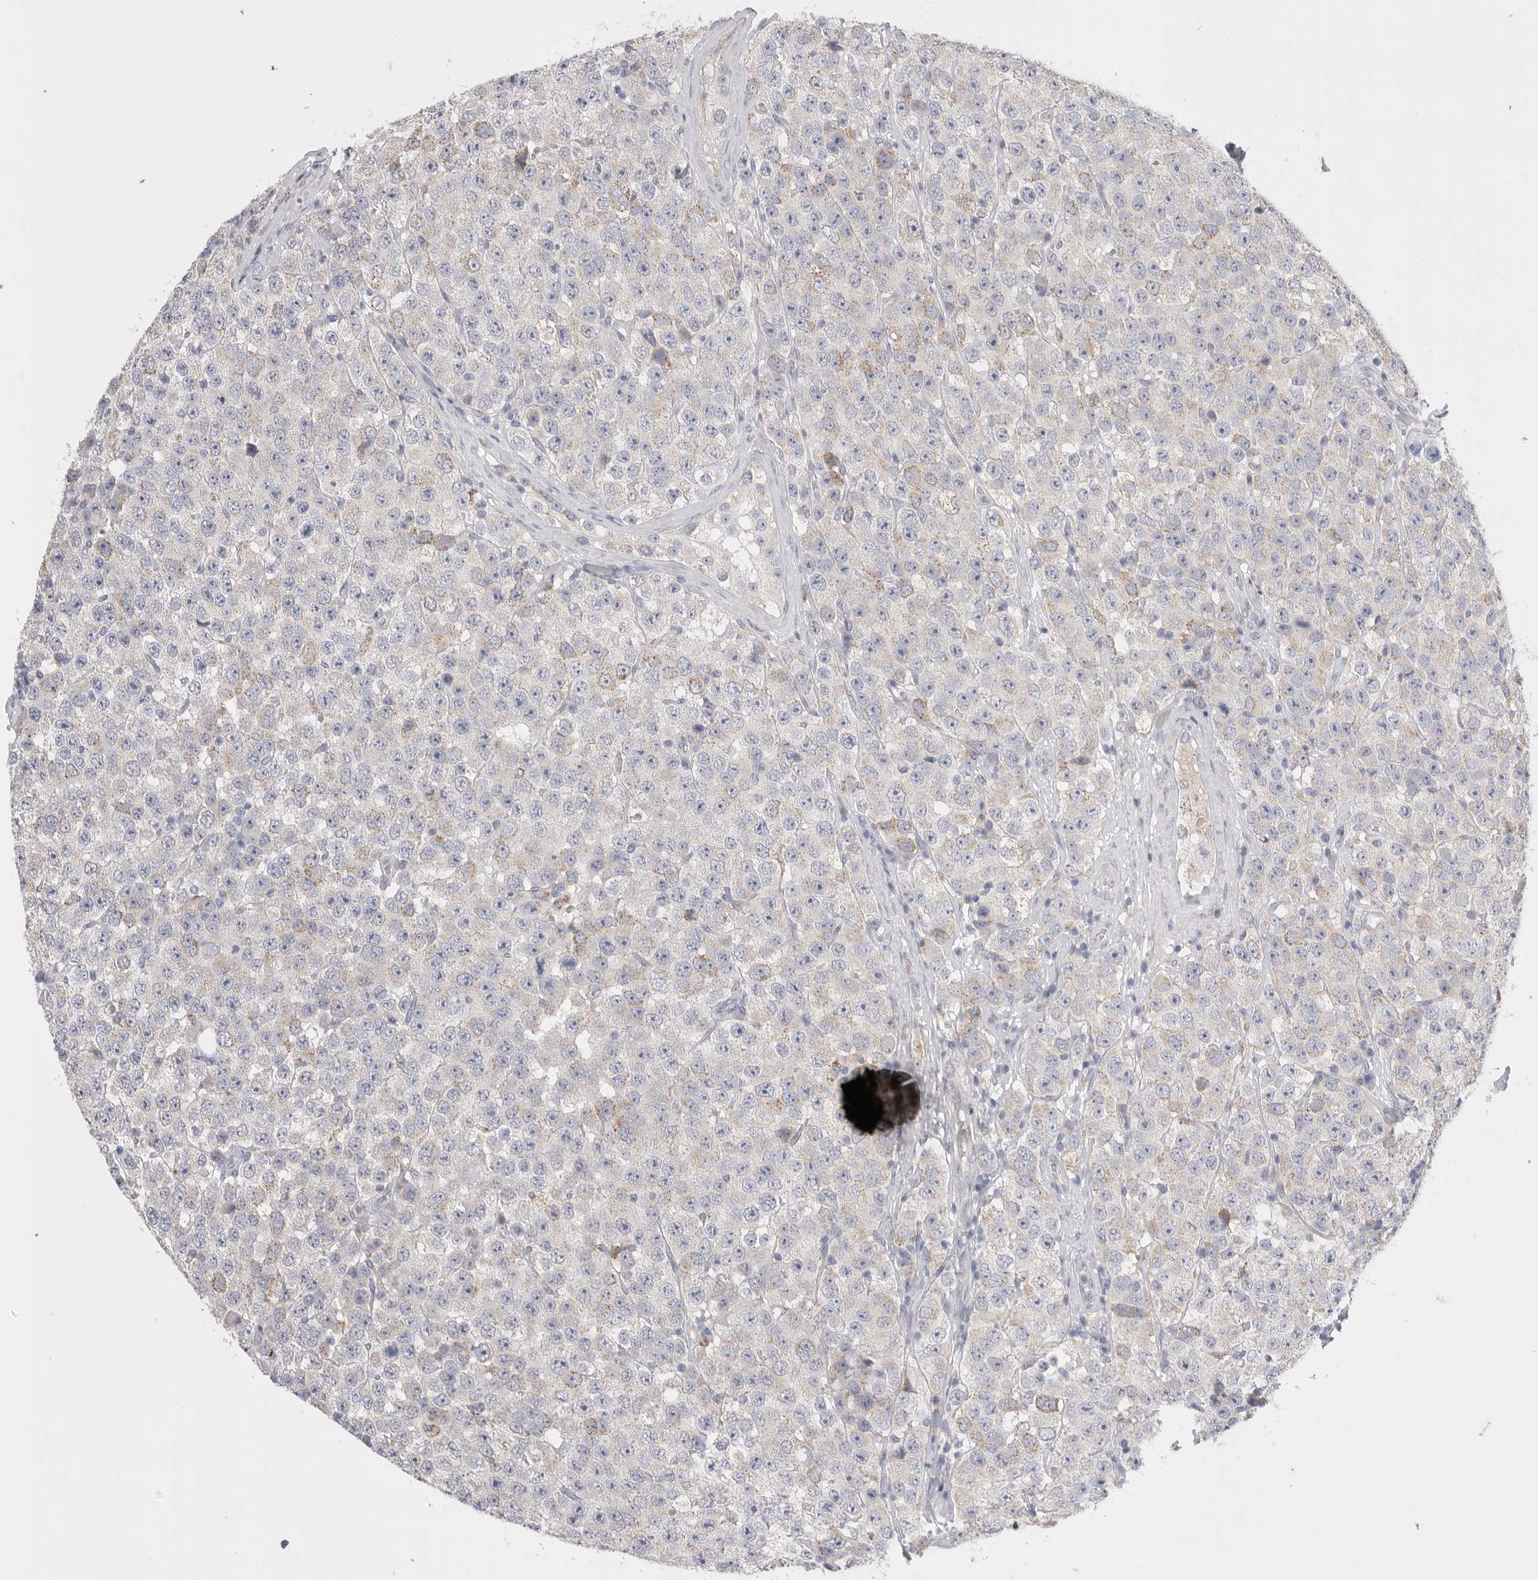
{"staining": {"intensity": "negative", "quantity": "none", "location": "none"}, "tissue": "testis cancer", "cell_type": "Tumor cells", "image_type": "cancer", "snomed": [{"axis": "morphology", "description": "Seminoma, NOS"}, {"axis": "morphology", "description": "Carcinoma, Embryonal, NOS"}, {"axis": "topography", "description": "Testis"}], "caption": "Immunohistochemistry (IHC) of human testis seminoma displays no staining in tumor cells.", "gene": "CCDC126", "patient": {"sex": "male", "age": 28}}